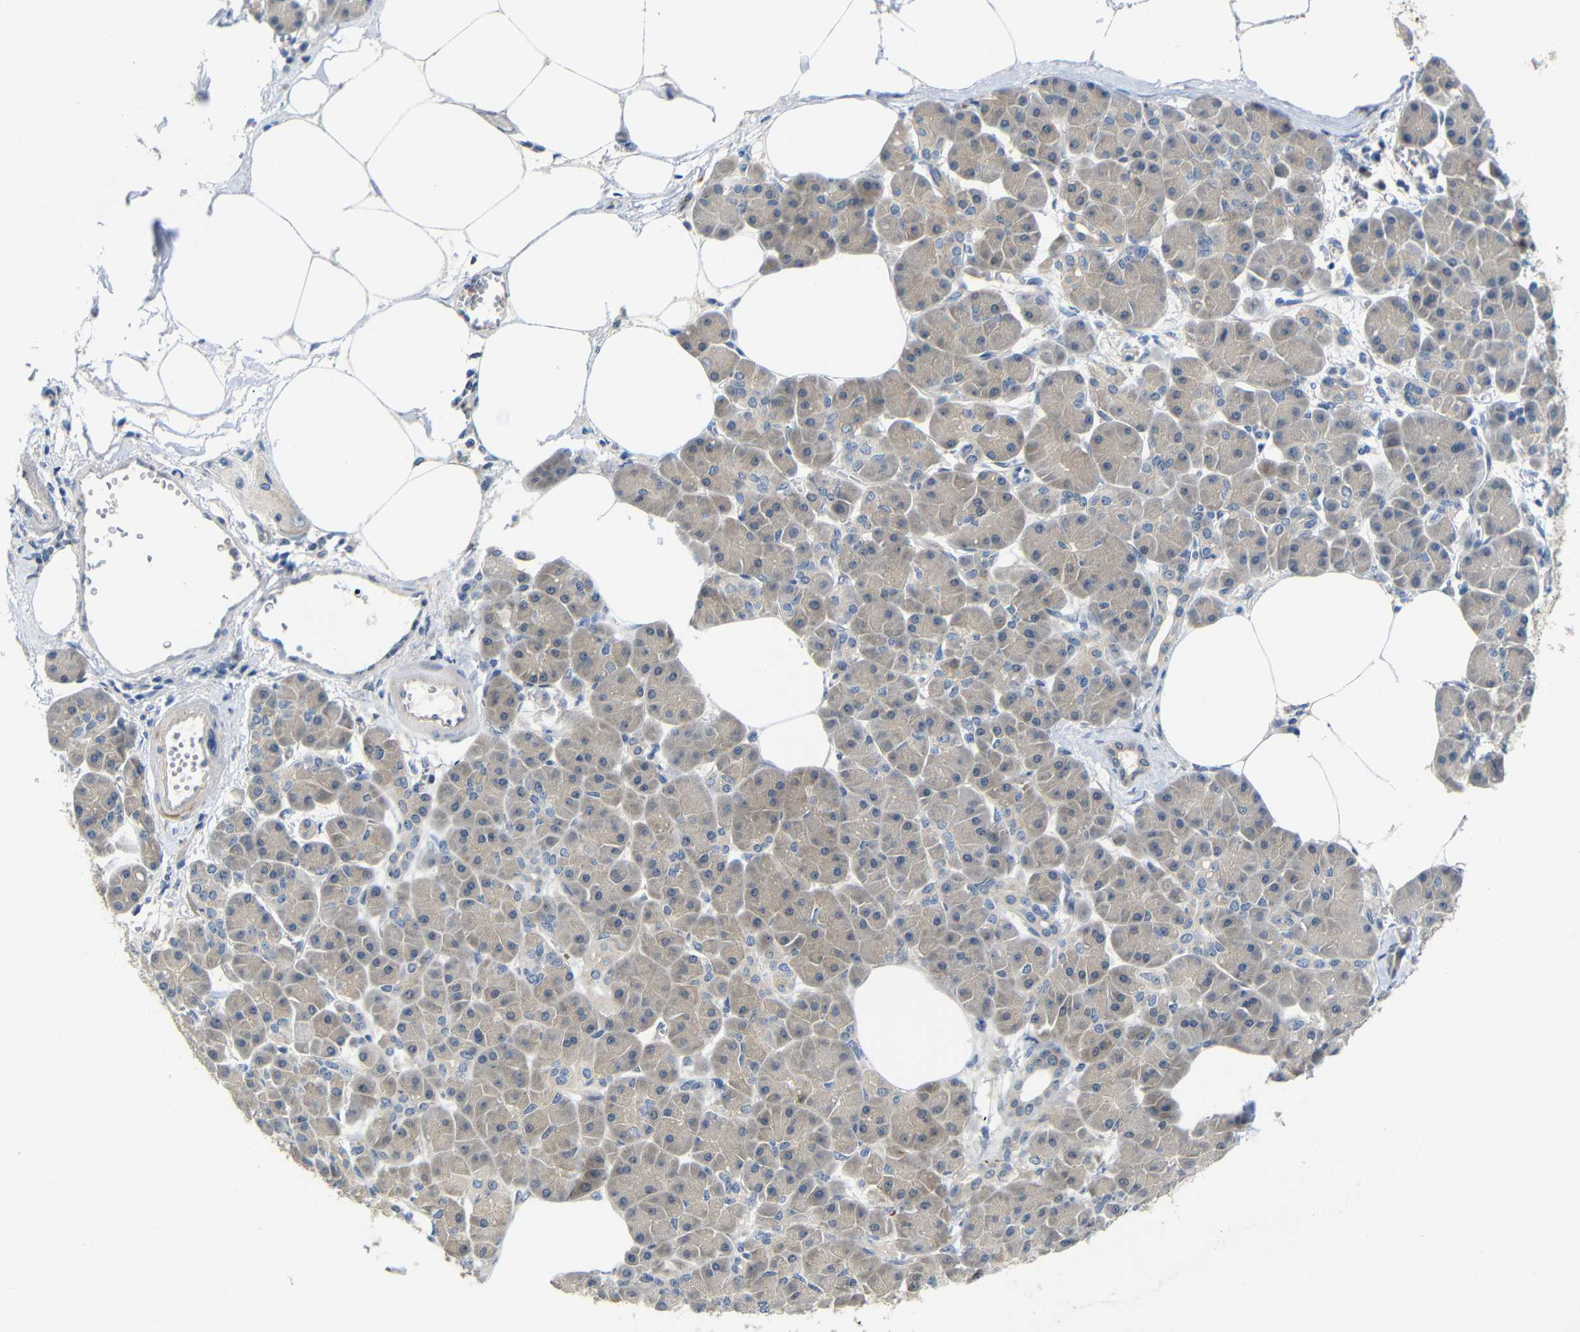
{"staining": {"intensity": "weak", "quantity": ">75%", "location": "cytoplasmic/membranous"}, "tissue": "pancreatic cancer", "cell_type": "Tumor cells", "image_type": "cancer", "snomed": [{"axis": "morphology", "description": "Adenocarcinoma, NOS"}, {"axis": "topography", "description": "Pancreas"}], "caption": "An image of human pancreatic adenocarcinoma stained for a protein displays weak cytoplasmic/membranous brown staining in tumor cells. (IHC, brightfield microscopy, high magnification).", "gene": "TBC1D32", "patient": {"sex": "female", "age": 70}}